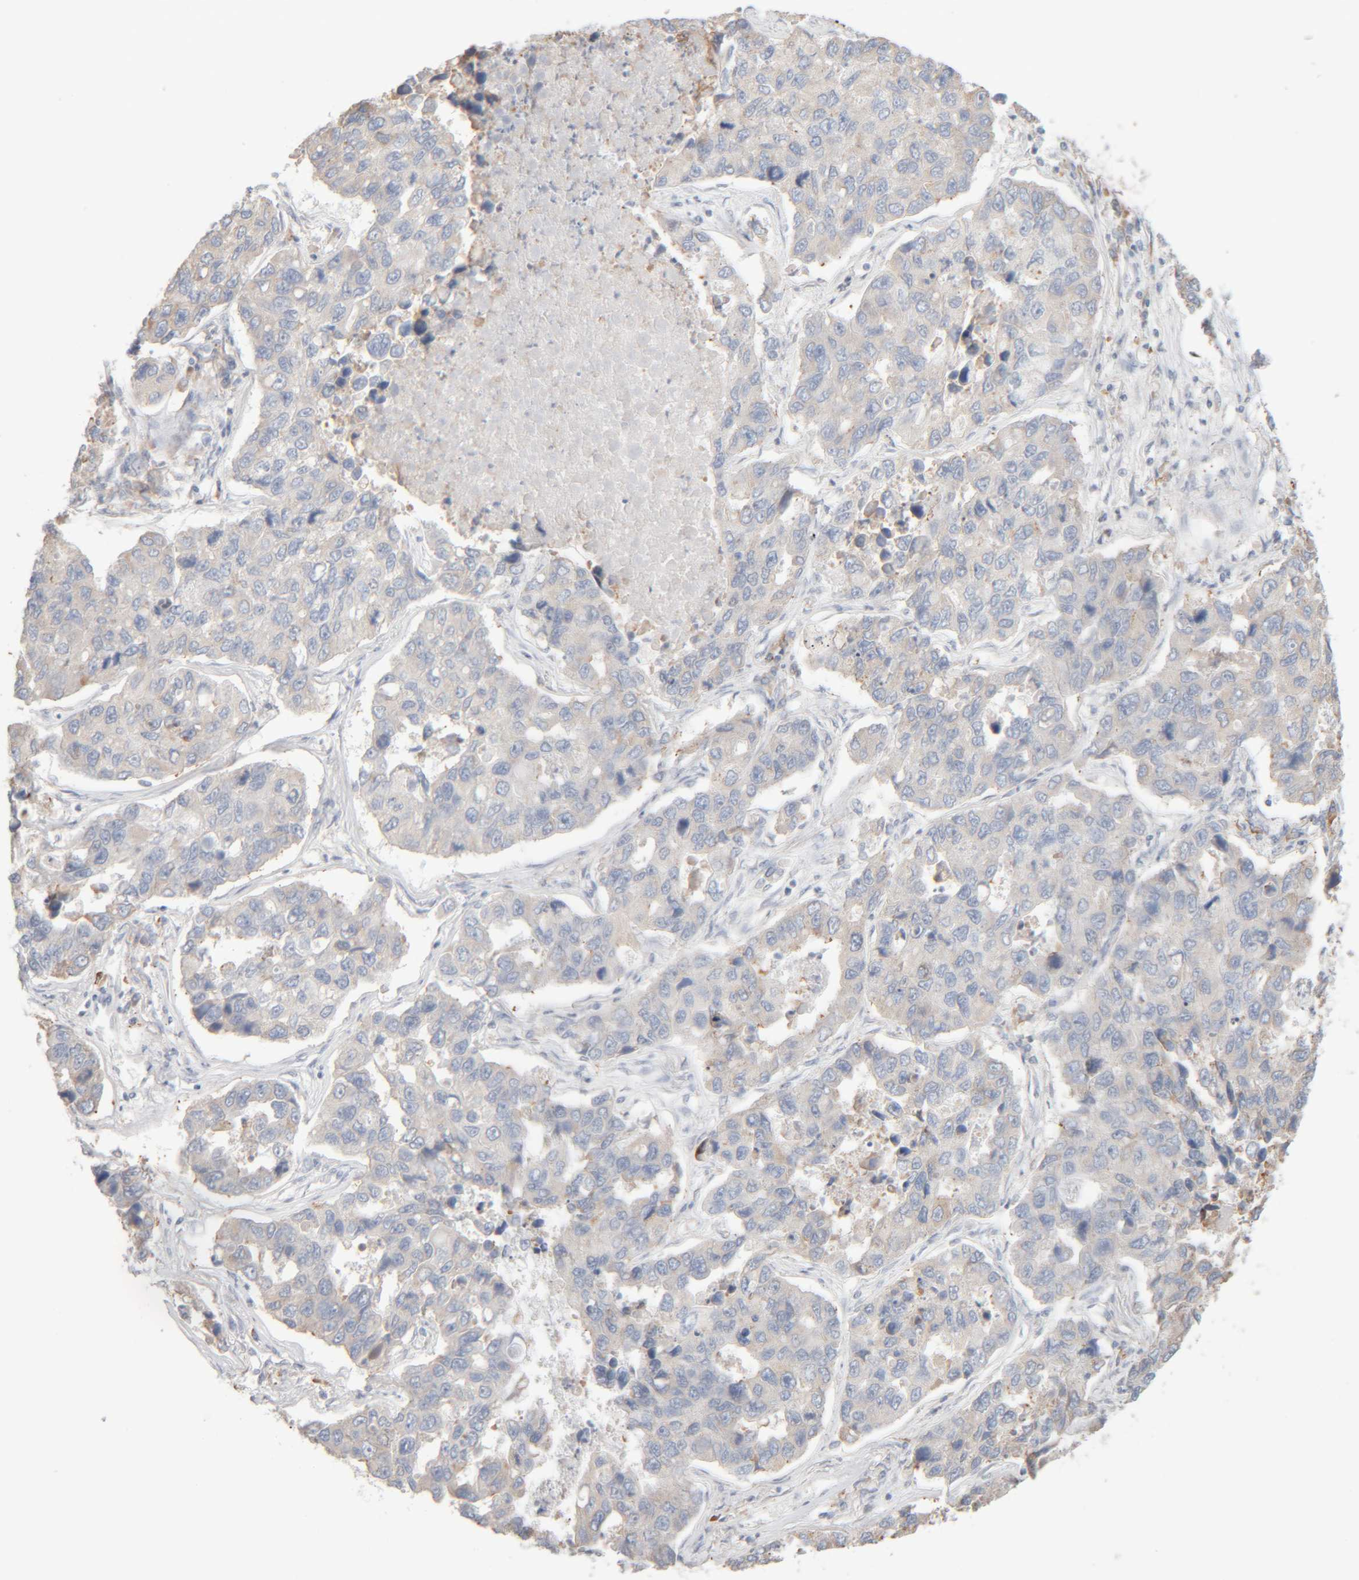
{"staining": {"intensity": "negative", "quantity": "none", "location": "none"}, "tissue": "lung cancer", "cell_type": "Tumor cells", "image_type": "cancer", "snomed": [{"axis": "morphology", "description": "Adenocarcinoma, NOS"}, {"axis": "topography", "description": "Lung"}], "caption": "Lung cancer (adenocarcinoma) was stained to show a protein in brown. There is no significant expression in tumor cells.", "gene": "RIDA", "patient": {"sex": "male", "age": 64}}